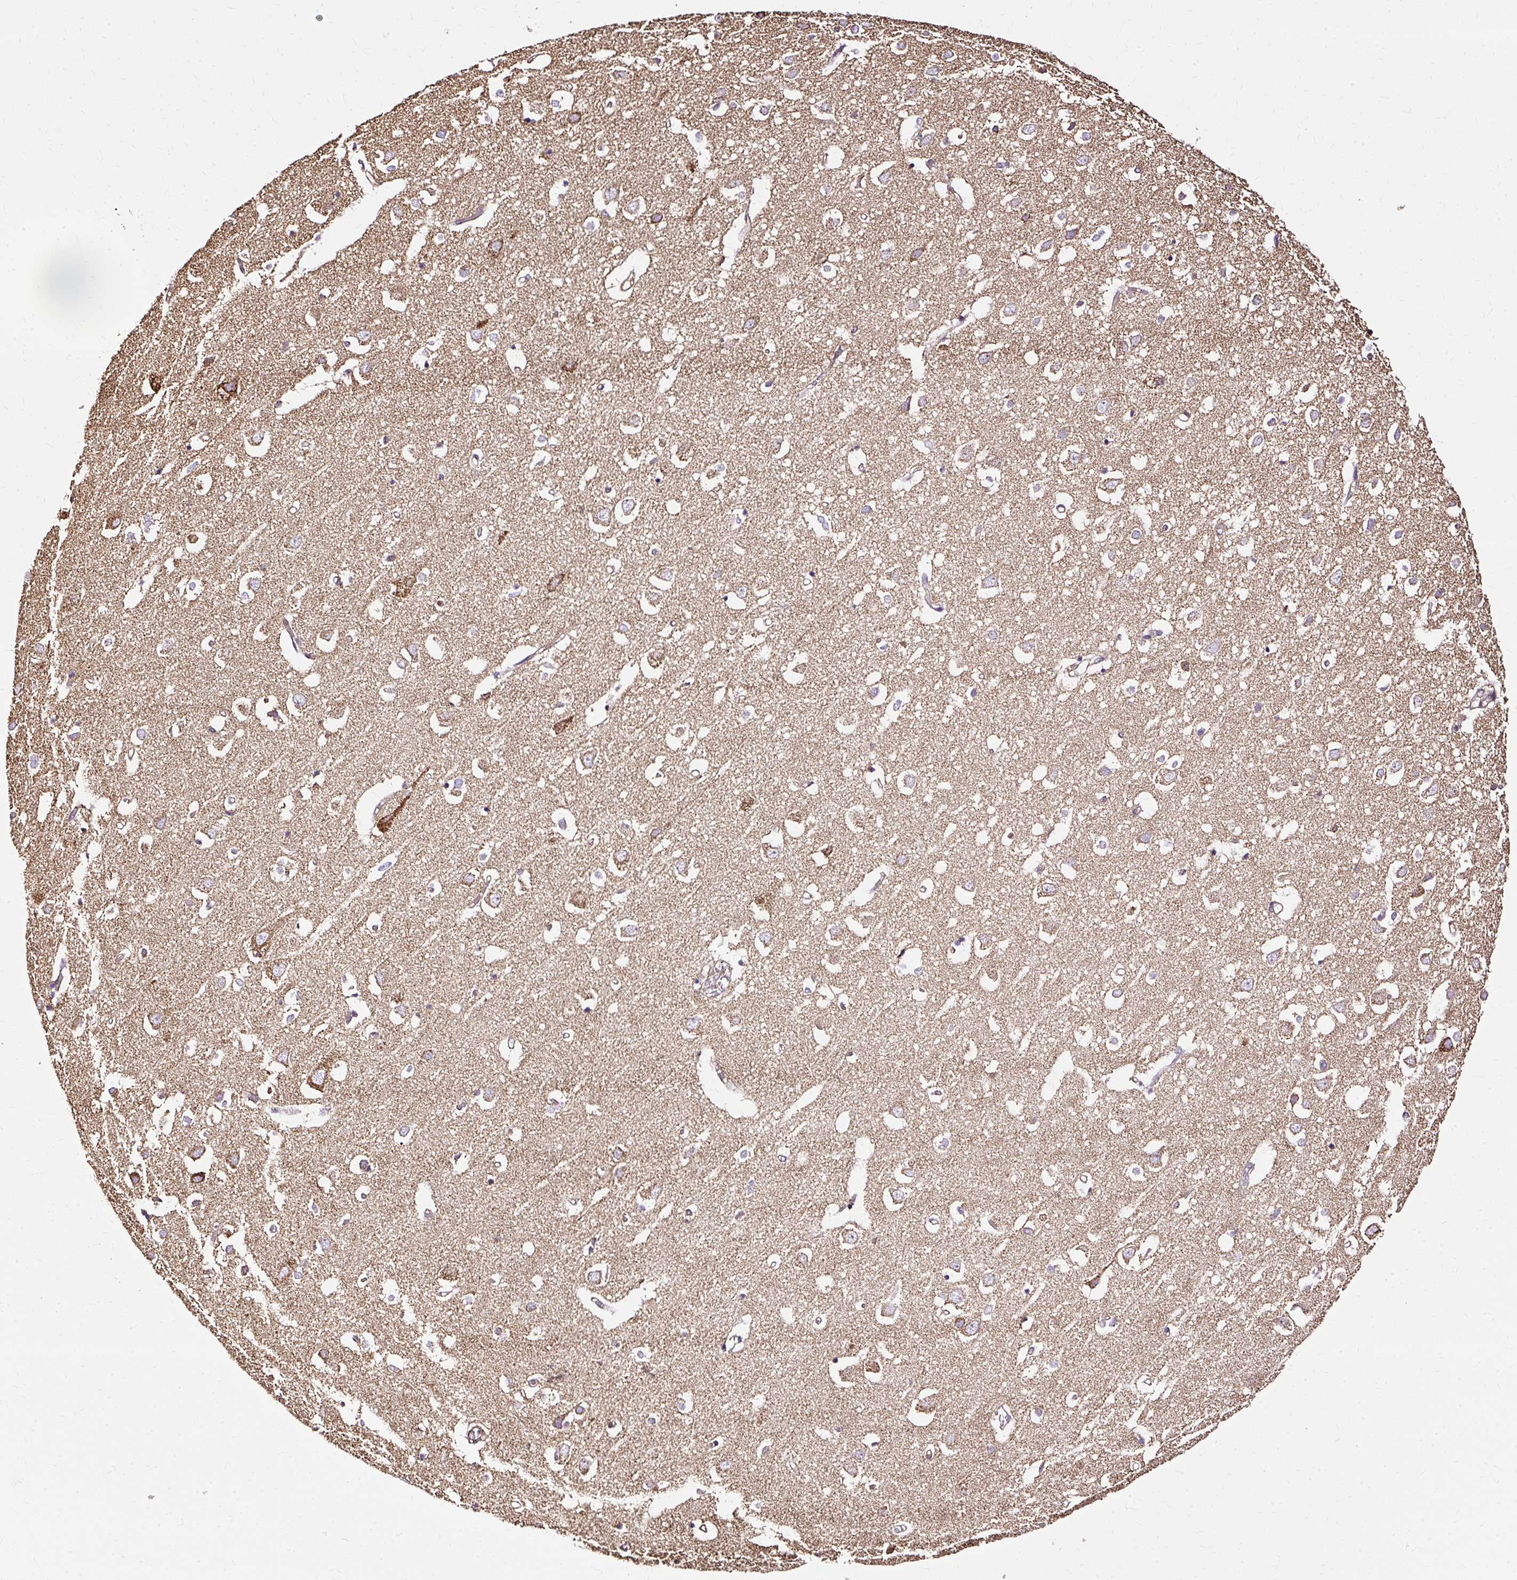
{"staining": {"intensity": "weak", "quantity": ">75%", "location": "cytoplasmic/membranous"}, "tissue": "cerebral cortex", "cell_type": "Endothelial cells", "image_type": "normal", "snomed": [{"axis": "morphology", "description": "Normal tissue, NOS"}, {"axis": "topography", "description": "Cerebral cortex"}], "caption": "Unremarkable cerebral cortex demonstrates weak cytoplasmic/membranous staining in approximately >75% of endothelial cells.", "gene": "KLHL11", "patient": {"sex": "male", "age": 70}}